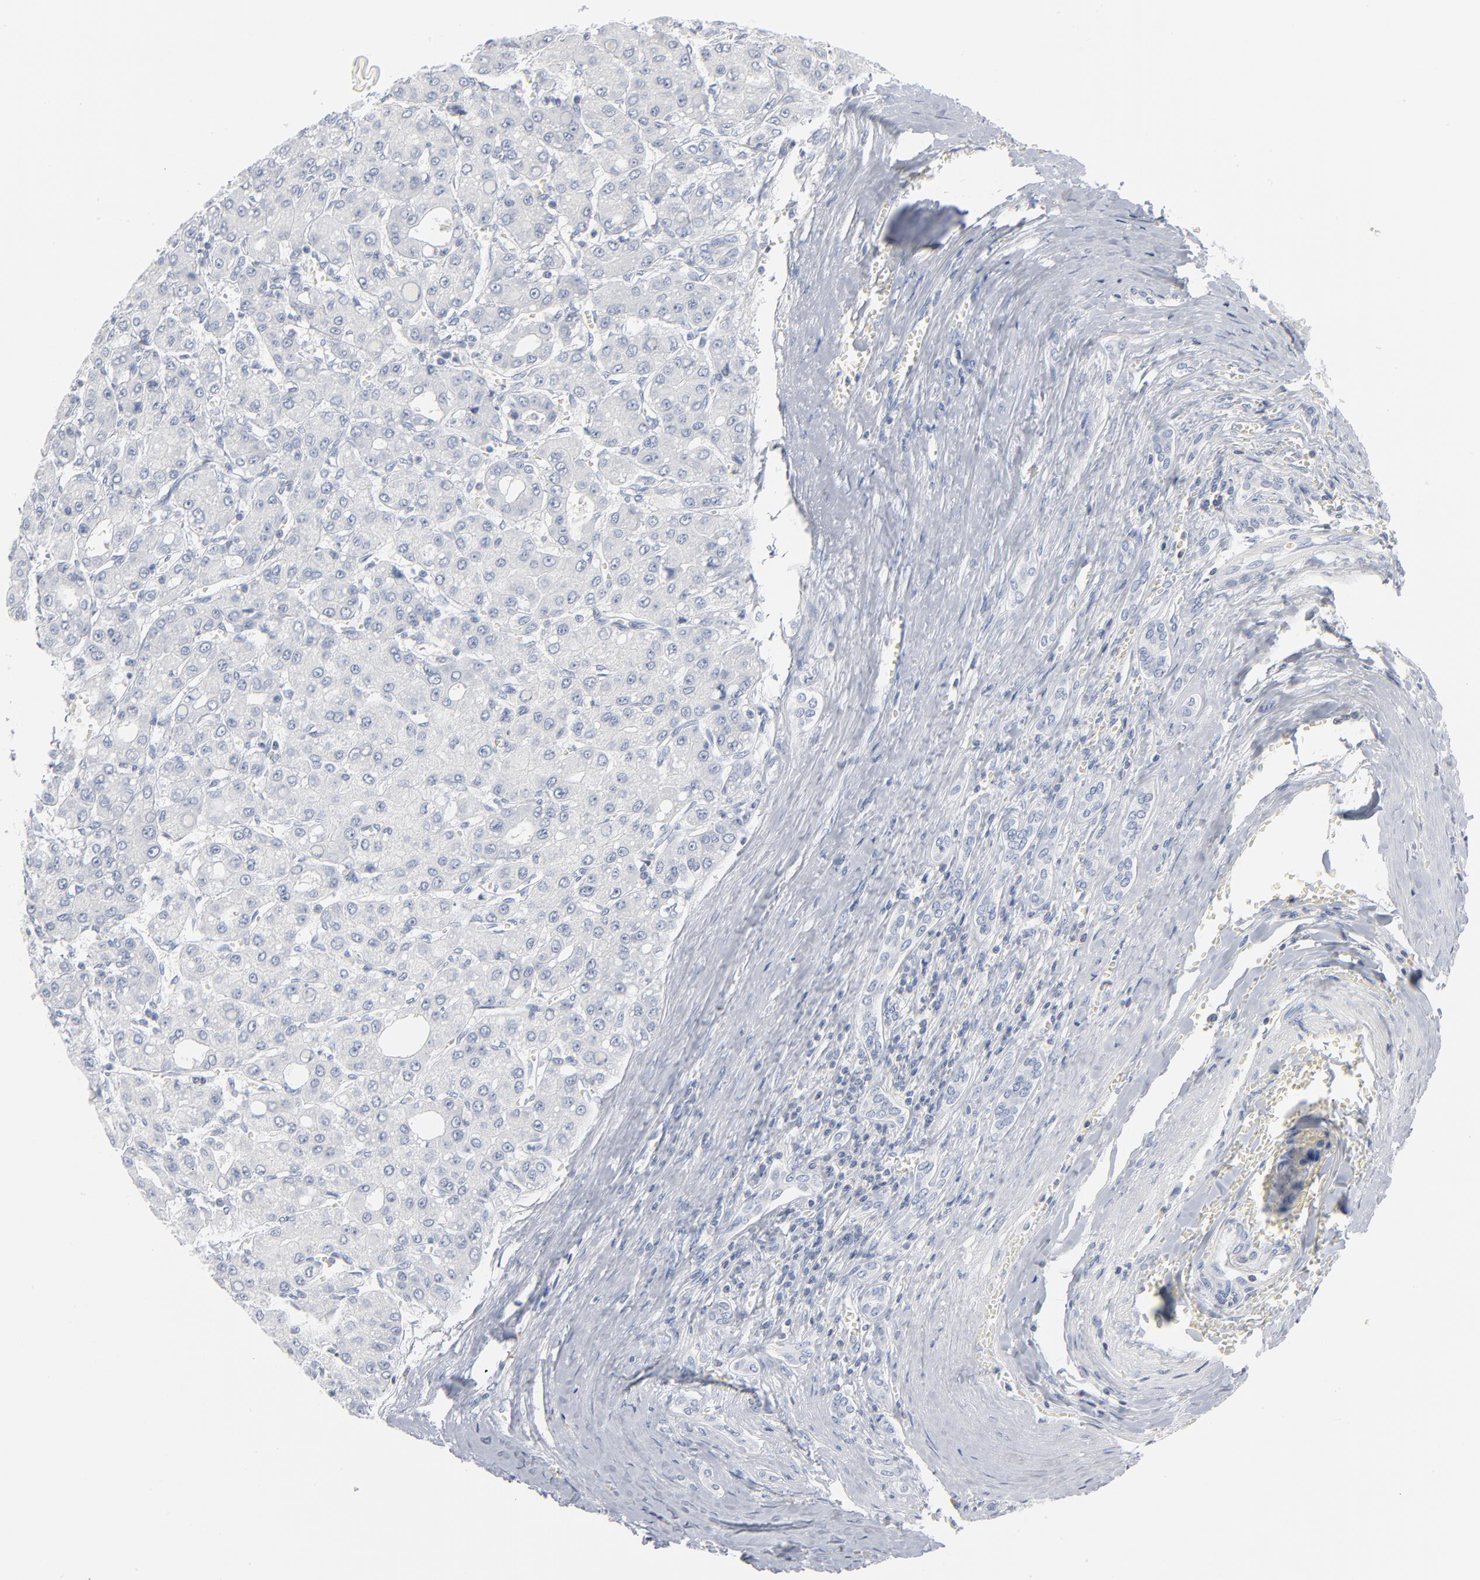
{"staining": {"intensity": "negative", "quantity": "none", "location": "none"}, "tissue": "liver cancer", "cell_type": "Tumor cells", "image_type": "cancer", "snomed": [{"axis": "morphology", "description": "Carcinoma, Hepatocellular, NOS"}, {"axis": "topography", "description": "Liver"}], "caption": "Protein analysis of liver hepatocellular carcinoma reveals no significant staining in tumor cells.", "gene": "PTK2B", "patient": {"sex": "male", "age": 69}}